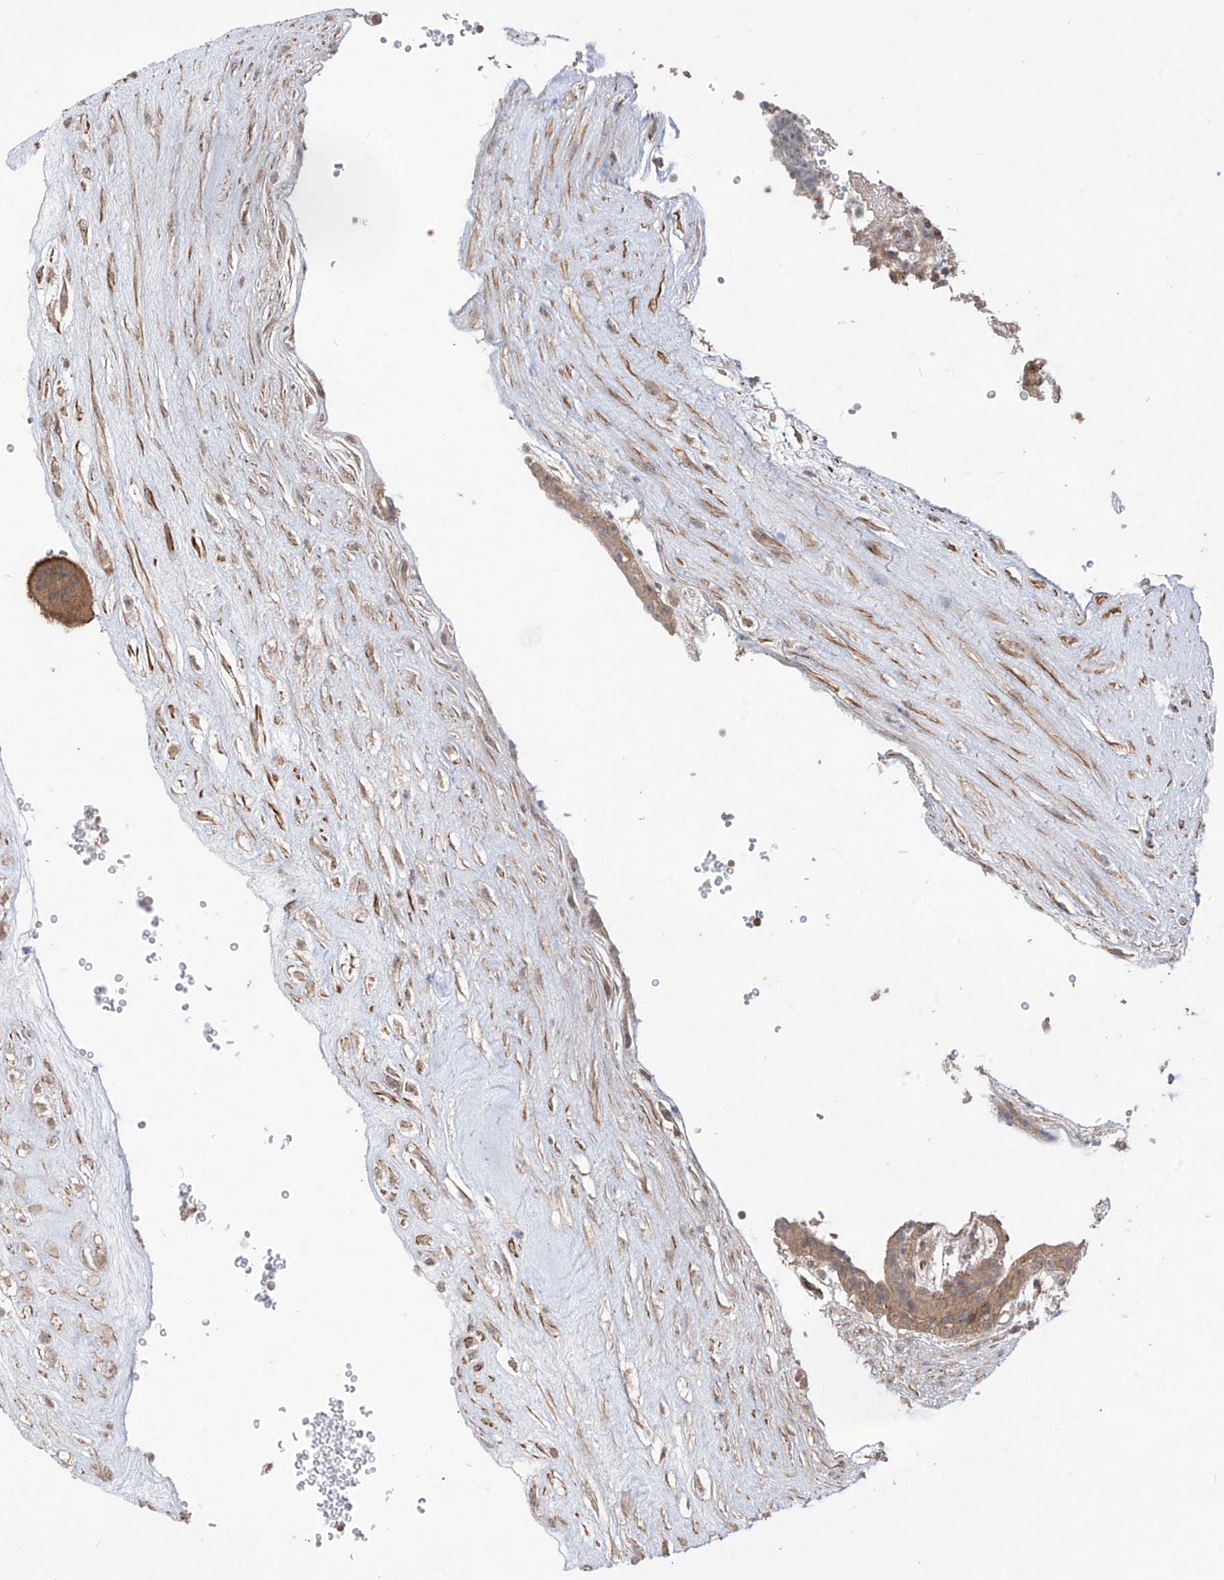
{"staining": {"intensity": "weak", "quantity": ">75%", "location": "cytoplasmic/membranous"}, "tissue": "placenta", "cell_type": "Decidual cells", "image_type": "normal", "snomed": [{"axis": "morphology", "description": "Normal tissue, NOS"}, {"axis": "topography", "description": "Placenta"}], "caption": "The histopathology image shows staining of normal placenta, revealing weak cytoplasmic/membranous protein expression (brown color) within decidual cells.", "gene": "LRRC74A", "patient": {"sex": "female", "age": 18}}